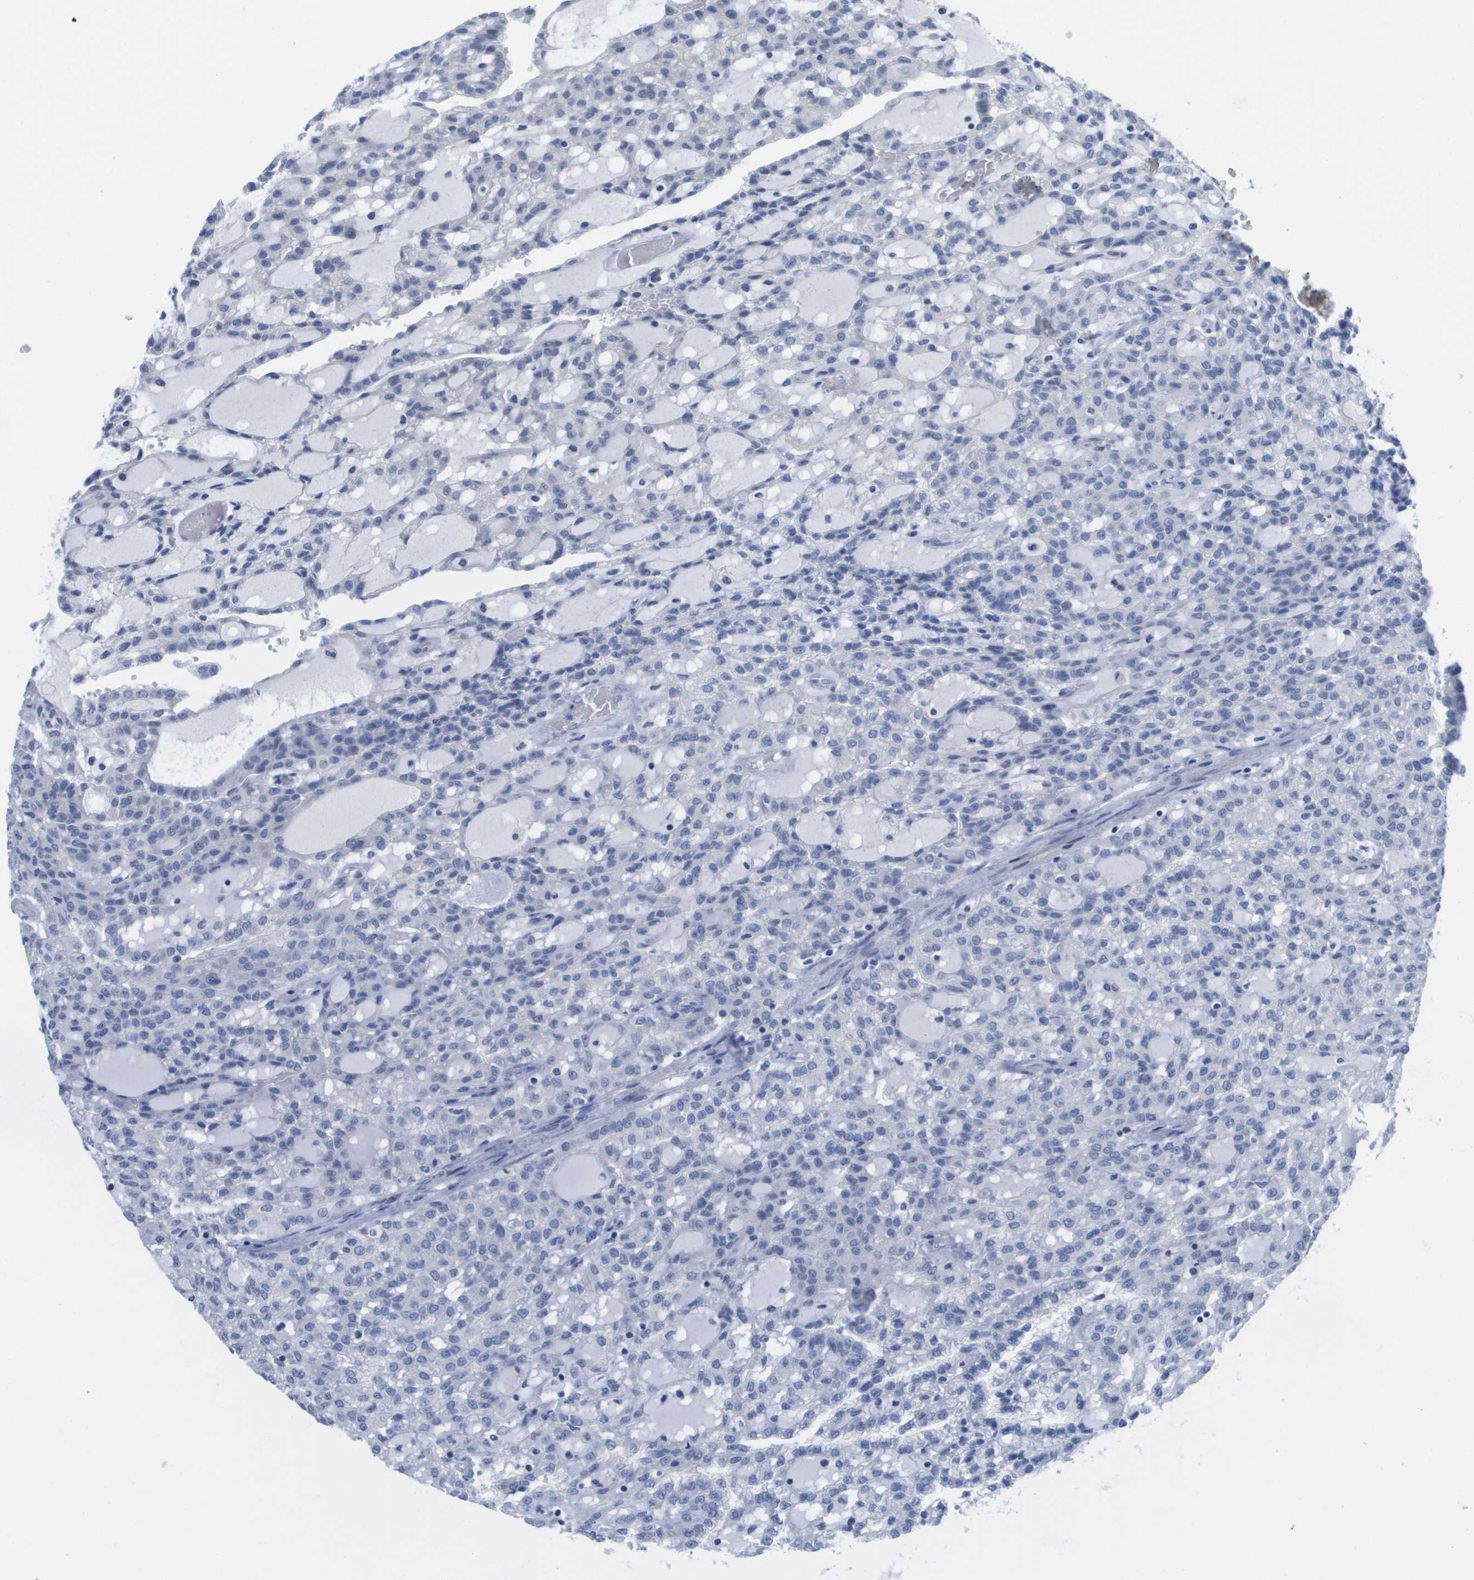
{"staining": {"intensity": "negative", "quantity": "none", "location": "none"}, "tissue": "renal cancer", "cell_type": "Tumor cells", "image_type": "cancer", "snomed": [{"axis": "morphology", "description": "Adenocarcinoma, NOS"}, {"axis": "topography", "description": "Kidney"}], "caption": "High magnification brightfield microscopy of renal cancer (adenocarcinoma) stained with DAB (brown) and counterstained with hematoxylin (blue): tumor cells show no significant positivity.", "gene": "PDE4A", "patient": {"sex": "male", "age": 63}}